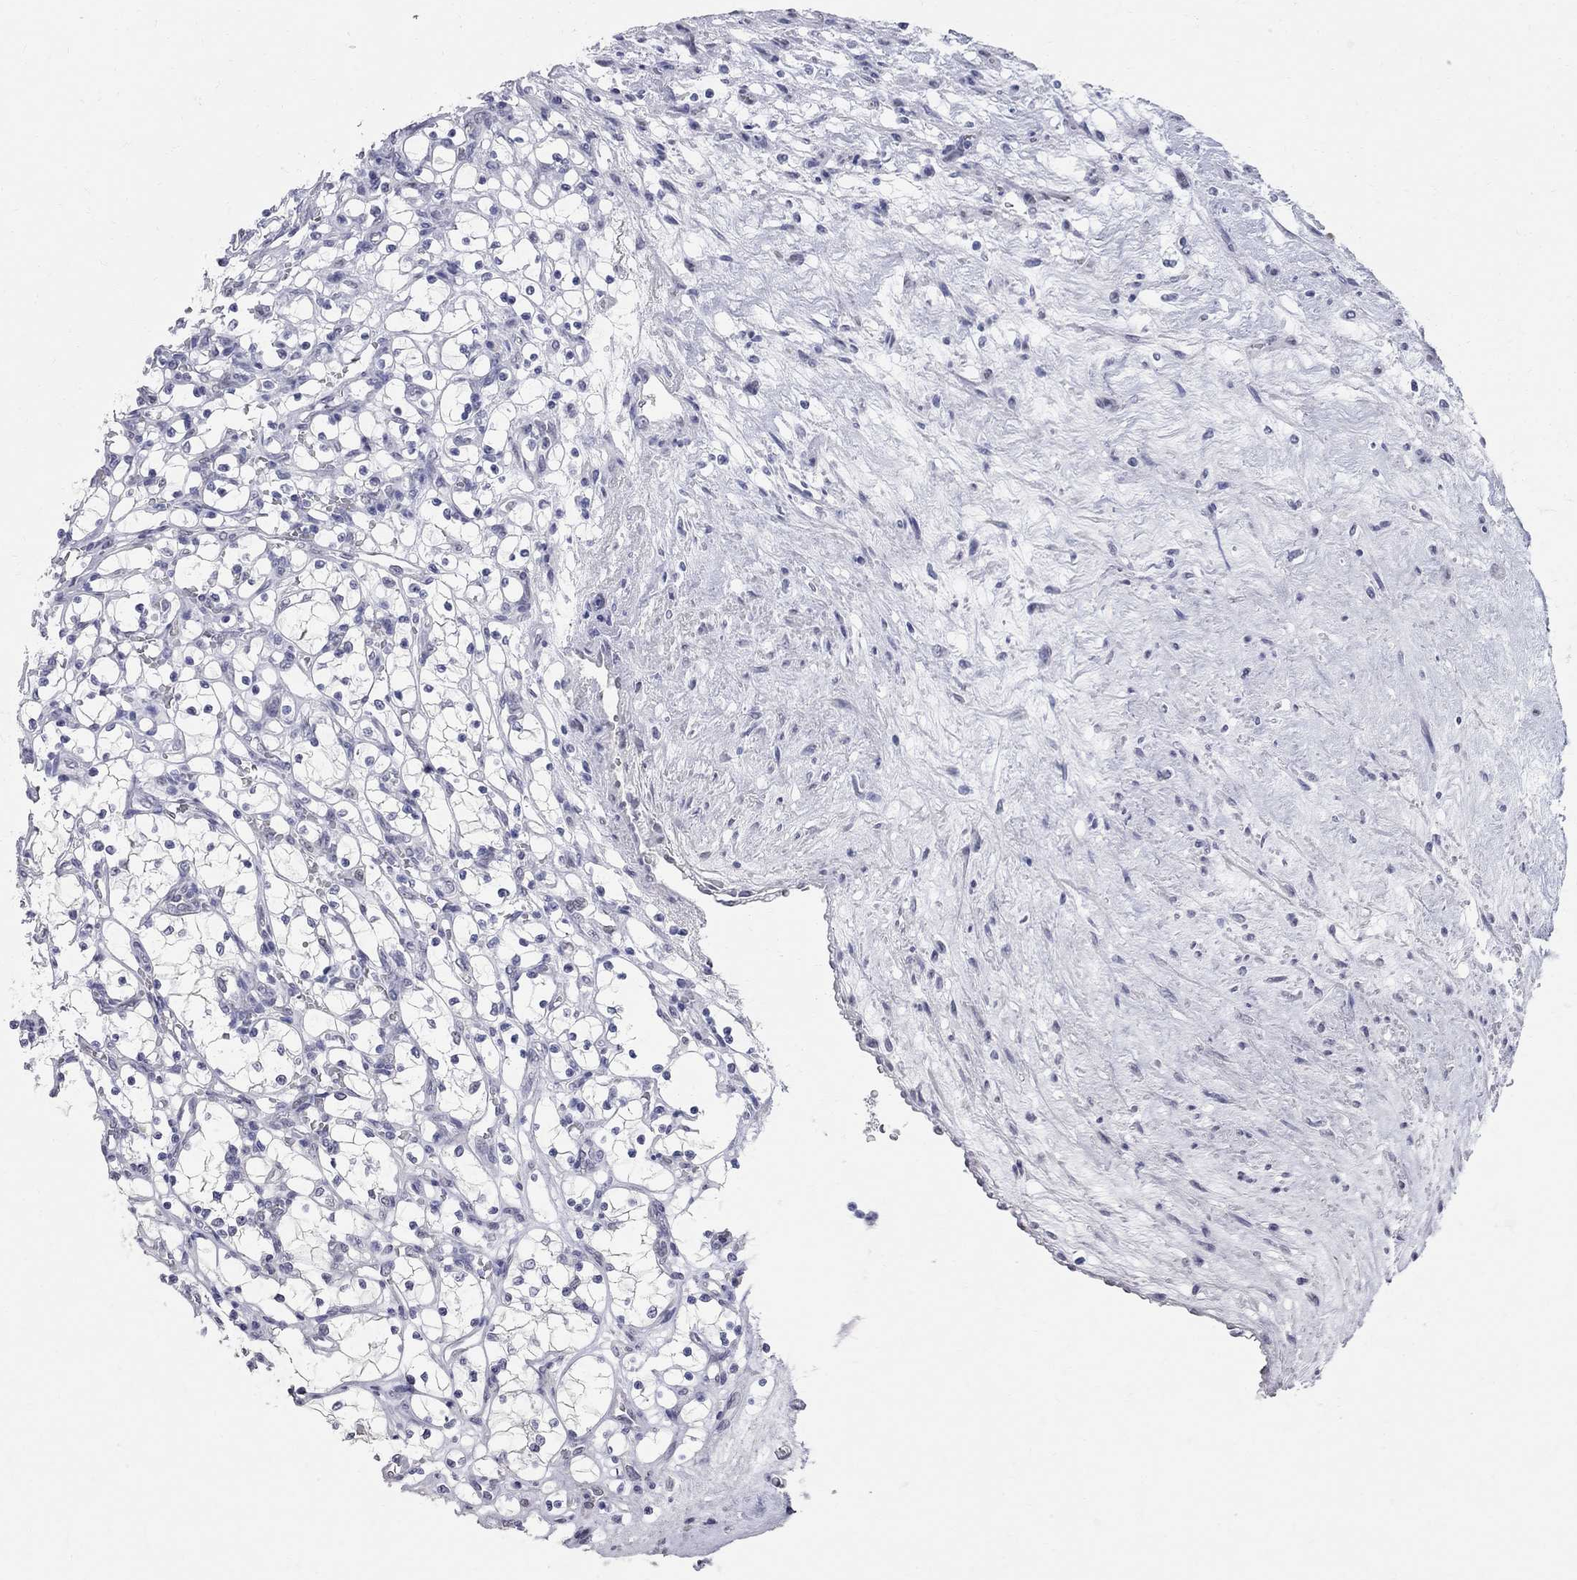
{"staining": {"intensity": "negative", "quantity": "none", "location": "none"}, "tissue": "renal cancer", "cell_type": "Tumor cells", "image_type": "cancer", "snomed": [{"axis": "morphology", "description": "Adenocarcinoma, NOS"}, {"axis": "topography", "description": "Kidney"}], "caption": "The immunohistochemistry micrograph has no significant expression in tumor cells of adenocarcinoma (renal) tissue.", "gene": "BPIFB1", "patient": {"sex": "female", "age": 69}}